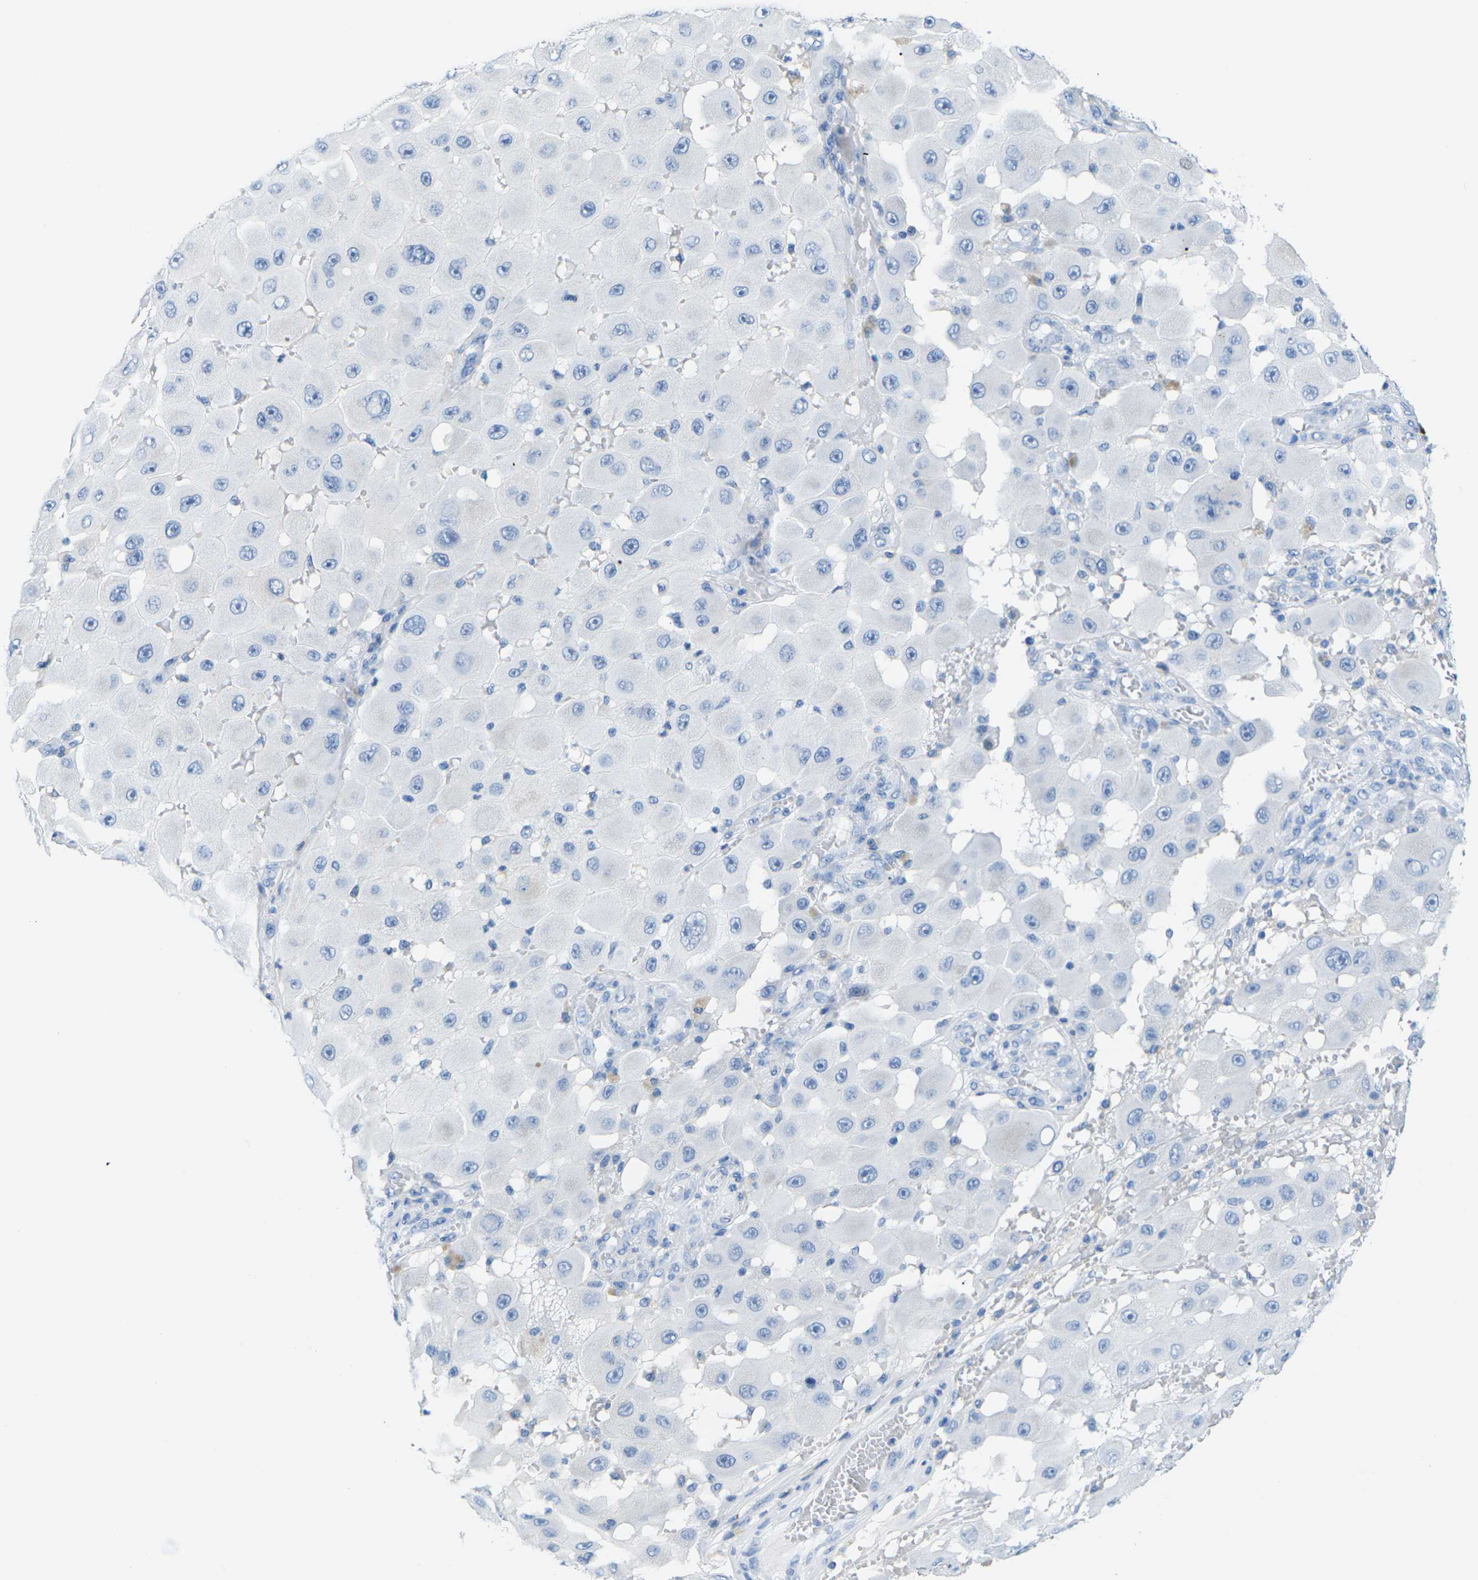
{"staining": {"intensity": "negative", "quantity": "none", "location": "none"}, "tissue": "melanoma", "cell_type": "Tumor cells", "image_type": "cancer", "snomed": [{"axis": "morphology", "description": "Malignant melanoma, NOS"}, {"axis": "topography", "description": "Skin"}], "caption": "This is an IHC image of melanoma. There is no expression in tumor cells.", "gene": "SLC12A1", "patient": {"sex": "female", "age": 81}}